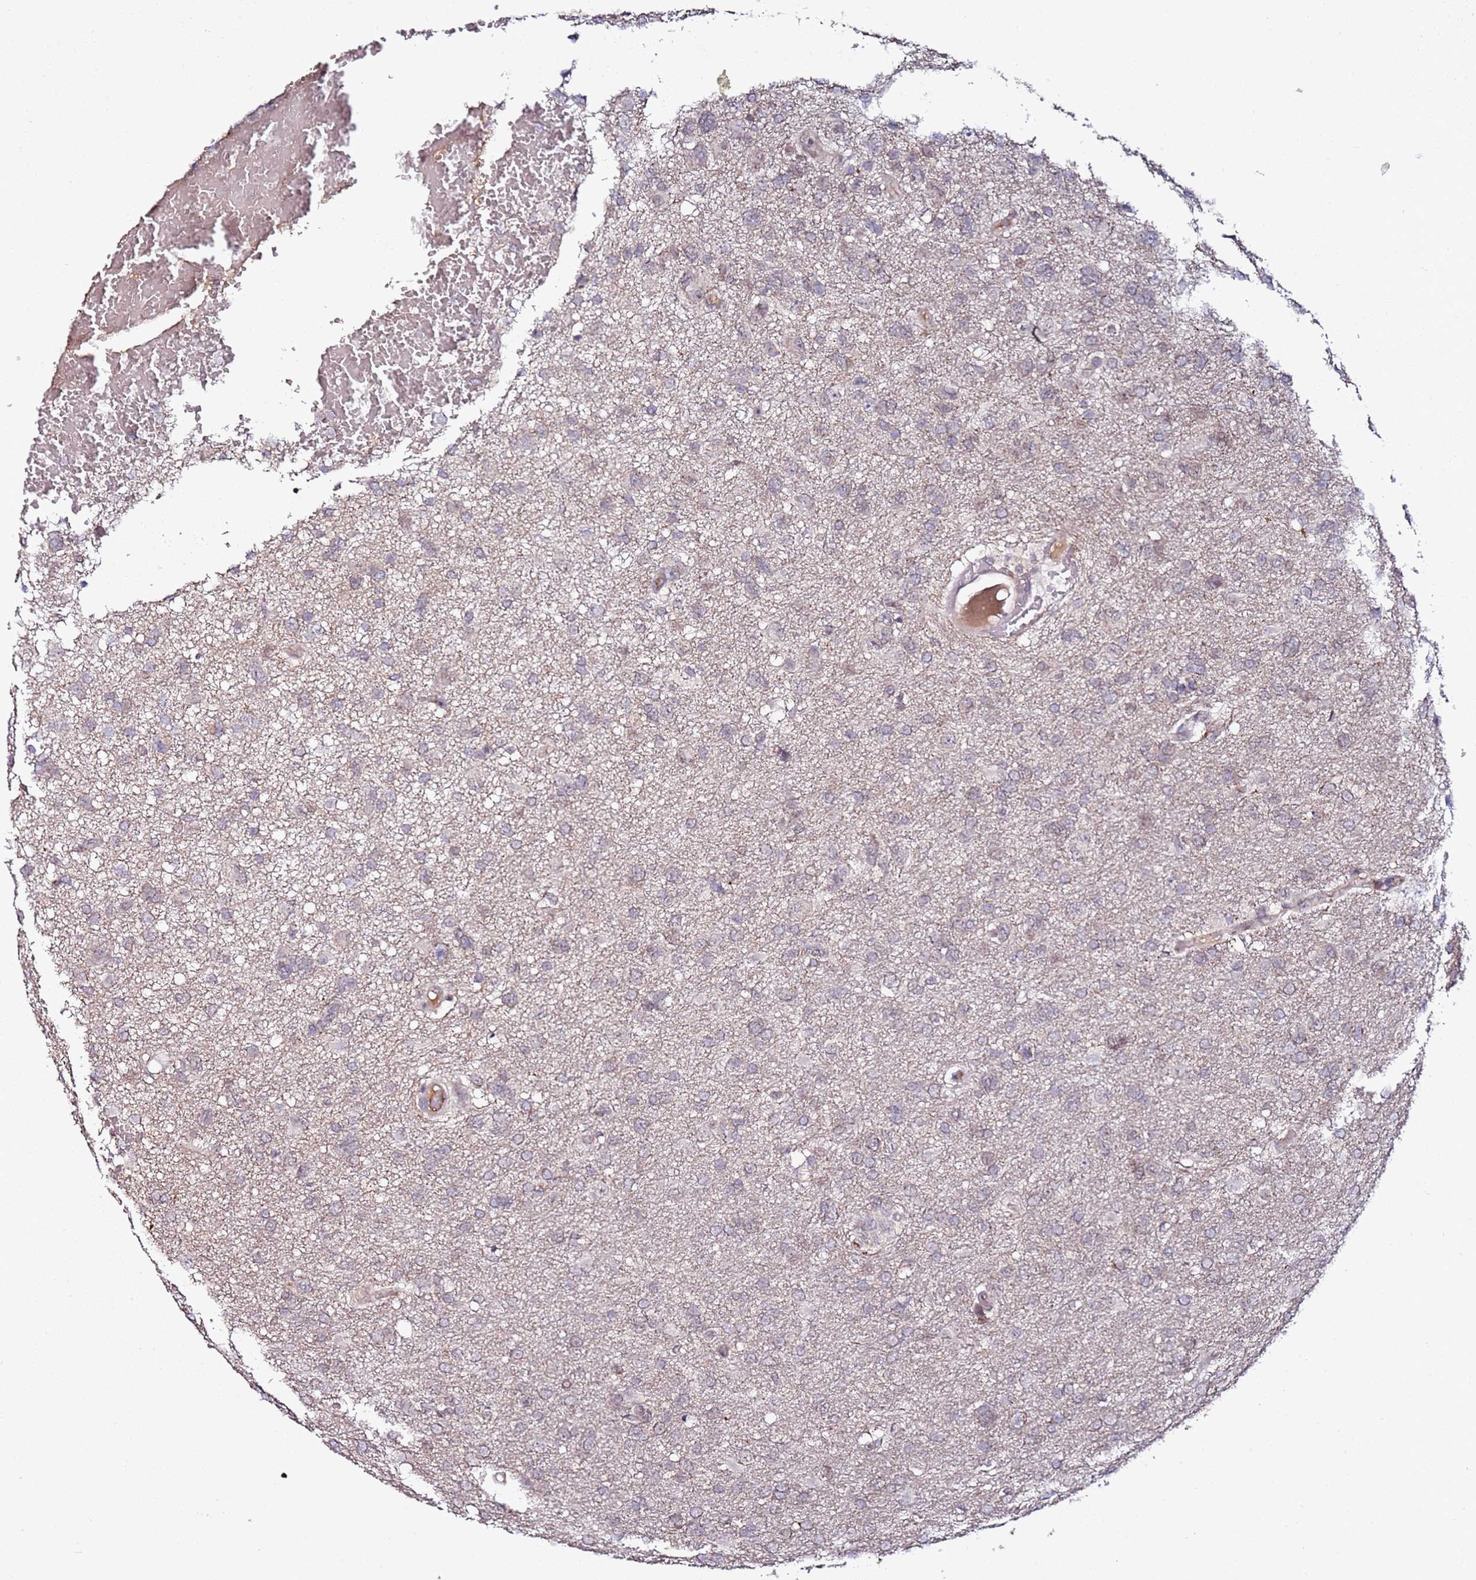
{"staining": {"intensity": "weak", "quantity": "<25%", "location": "cytoplasmic/membranous"}, "tissue": "glioma", "cell_type": "Tumor cells", "image_type": "cancer", "snomed": [{"axis": "morphology", "description": "Glioma, malignant, High grade"}, {"axis": "topography", "description": "Brain"}], "caption": "High power microscopy histopathology image of an IHC photomicrograph of high-grade glioma (malignant), revealing no significant staining in tumor cells. The staining was performed using DAB (3,3'-diaminobenzidine) to visualize the protein expression in brown, while the nuclei were stained in blue with hematoxylin (Magnification: 20x).", "gene": "DUSP28", "patient": {"sex": "male", "age": 61}}